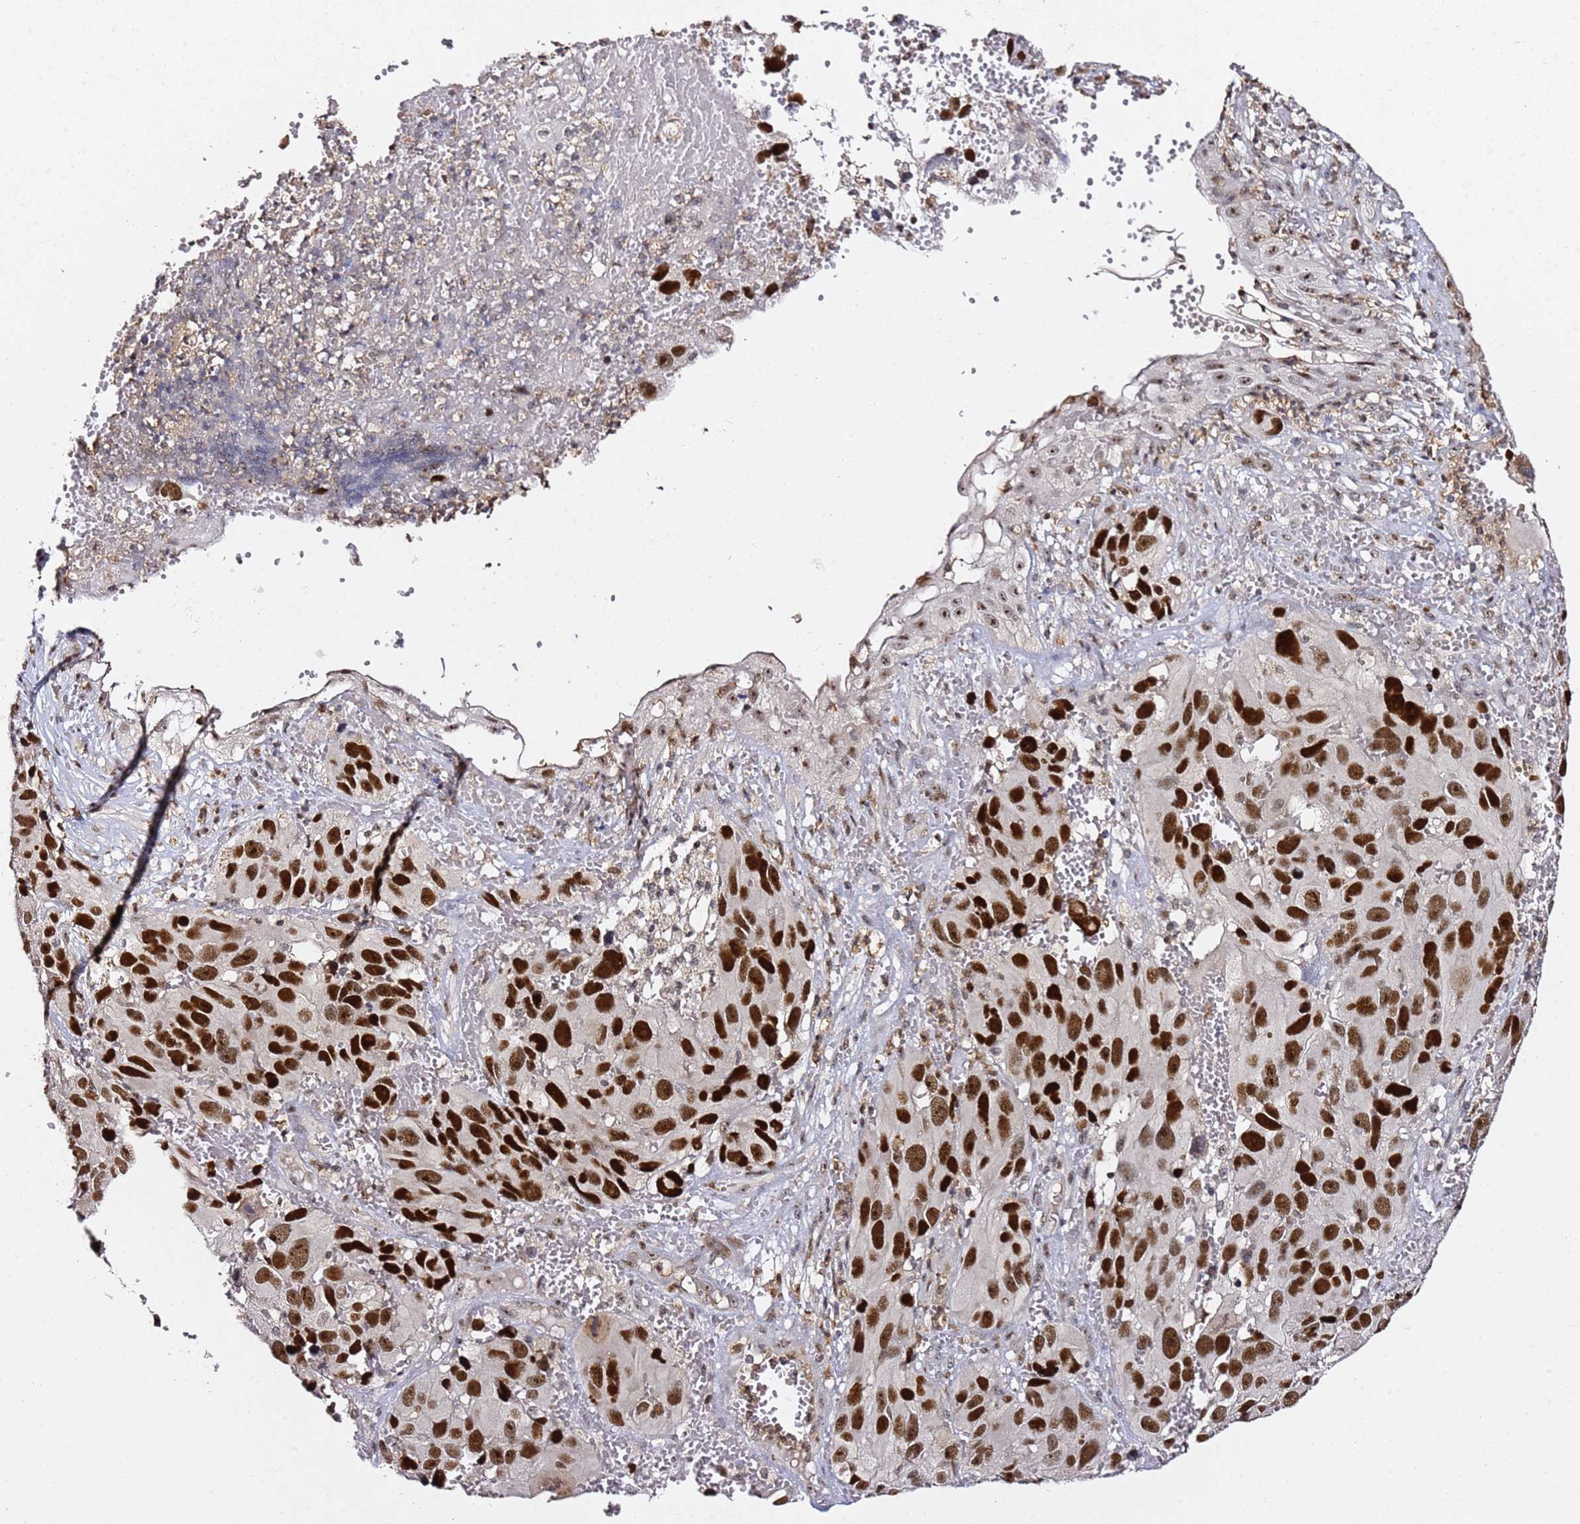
{"staining": {"intensity": "strong", "quantity": ">75%", "location": "nuclear"}, "tissue": "melanoma", "cell_type": "Tumor cells", "image_type": "cancer", "snomed": [{"axis": "morphology", "description": "Malignant melanoma, NOS"}, {"axis": "topography", "description": "Skin"}], "caption": "Immunohistochemical staining of human malignant melanoma demonstrates high levels of strong nuclear staining in approximately >75% of tumor cells. (DAB = brown stain, brightfield microscopy at high magnification).", "gene": "FCF1", "patient": {"sex": "male", "age": 84}}